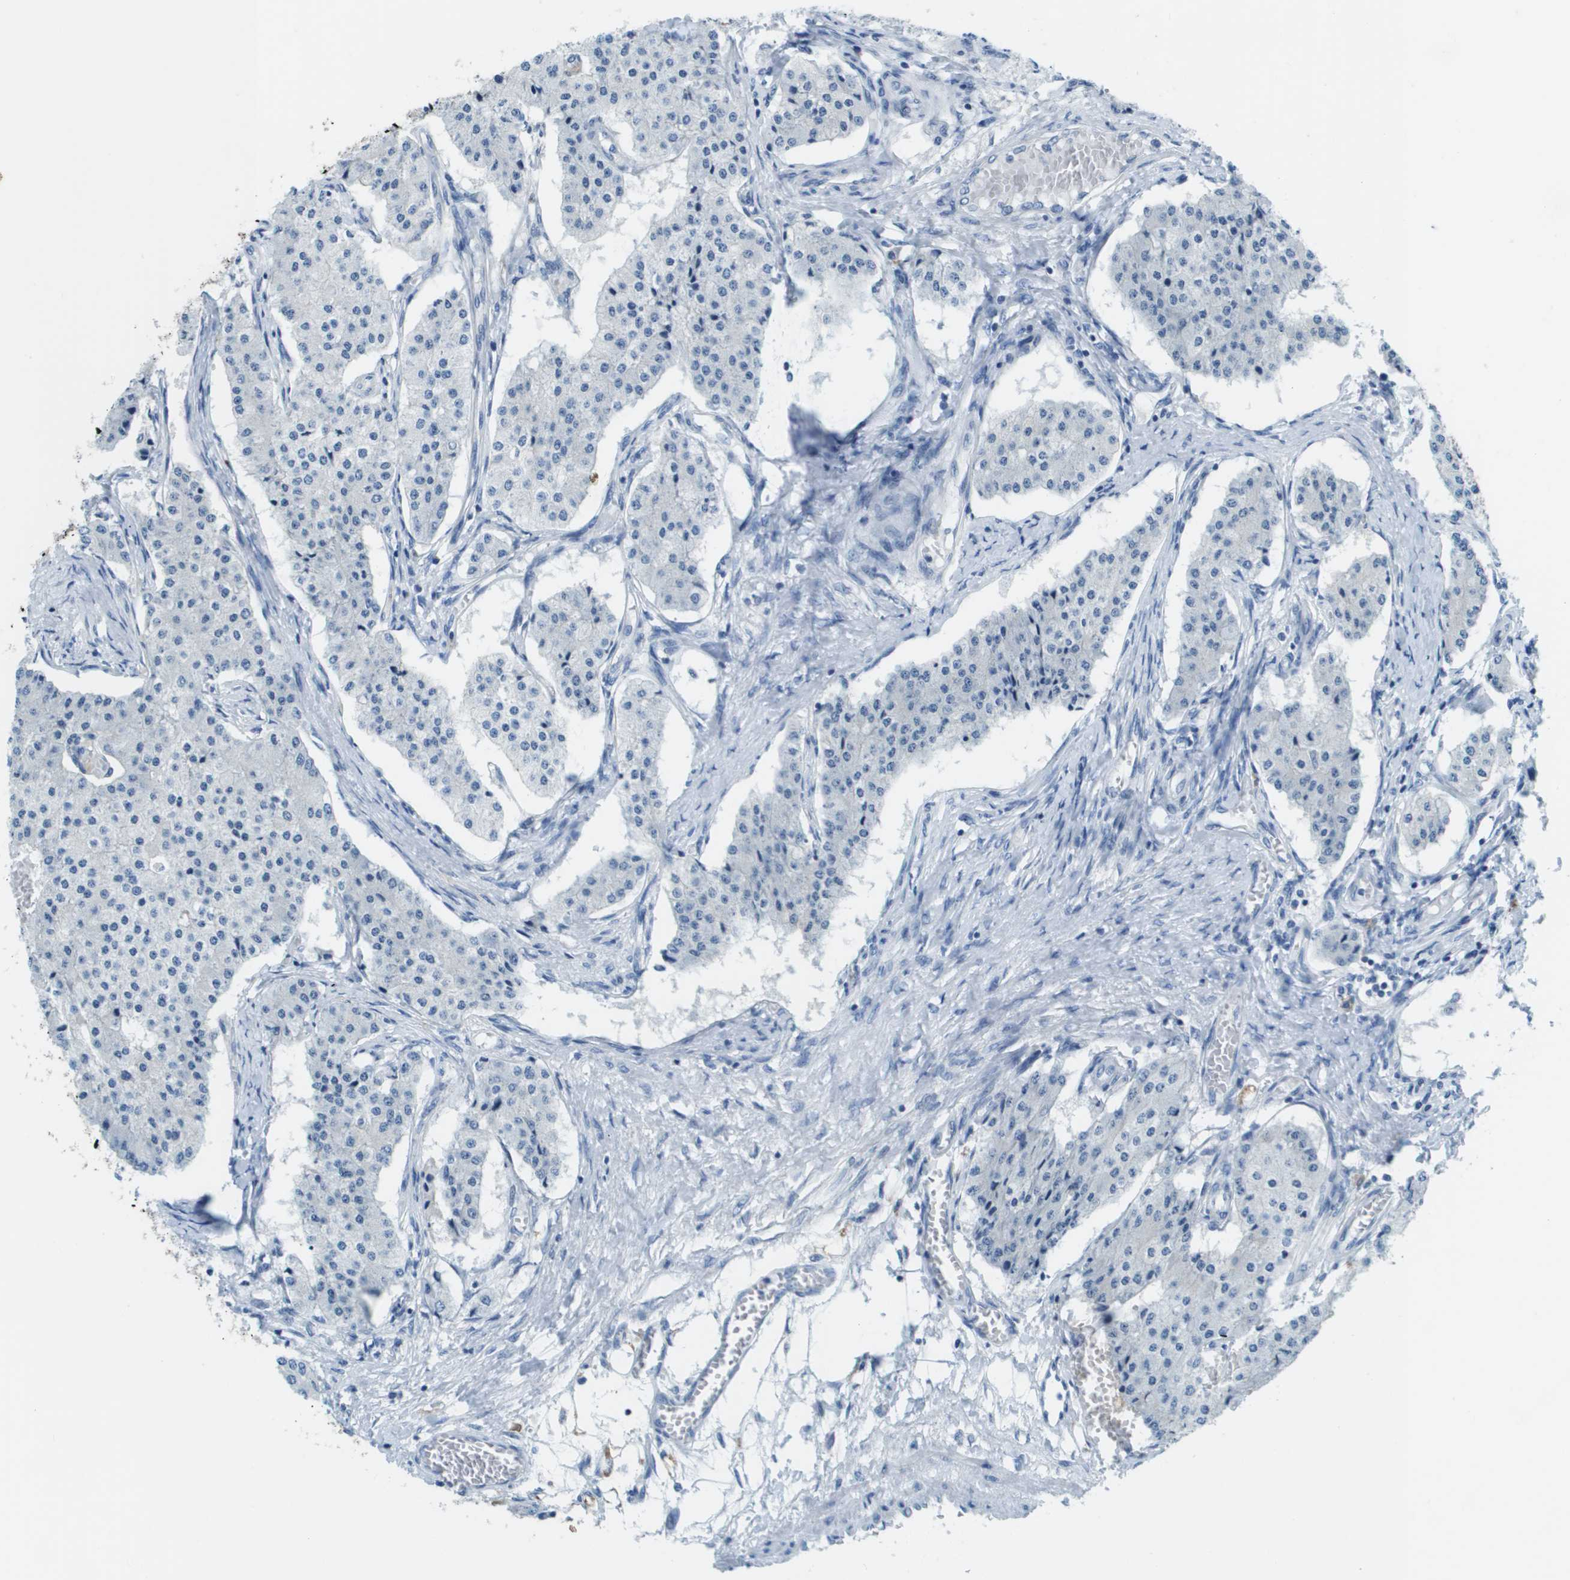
{"staining": {"intensity": "negative", "quantity": "none", "location": "none"}, "tissue": "carcinoid", "cell_type": "Tumor cells", "image_type": "cancer", "snomed": [{"axis": "morphology", "description": "Carcinoid, malignant, NOS"}, {"axis": "topography", "description": "Colon"}], "caption": "An image of human malignant carcinoid is negative for staining in tumor cells. (DAB IHC with hematoxylin counter stain).", "gene": "SDC1", "patient": {"sex": "female", "age": 52}}